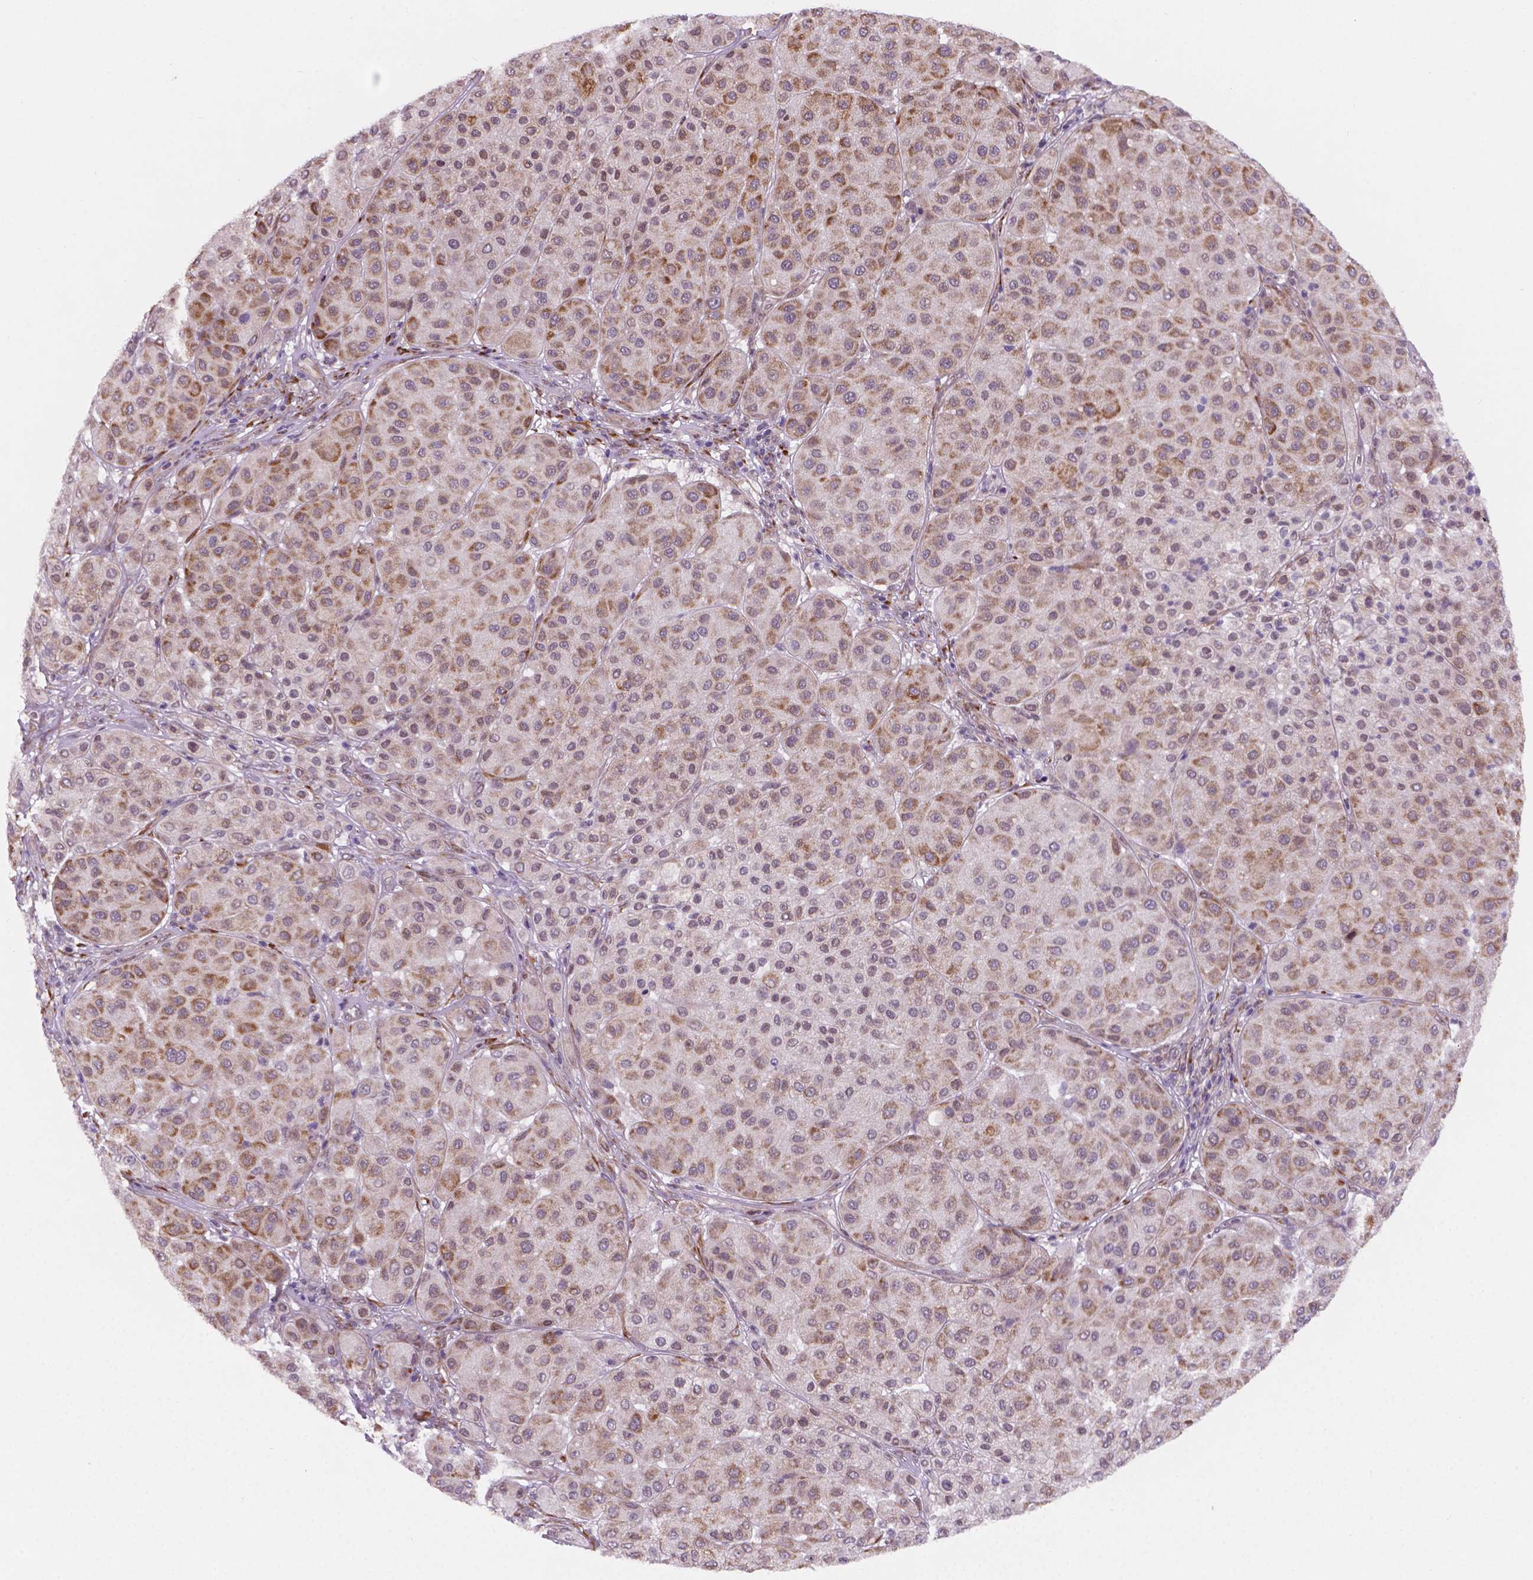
{"staining": {"intensity": "moderate", "quantity": ">75%", "location": "cytoplasmic/membranous"}, "tissue": "melanoma", "cell_type": "Tumor cells", "image_type": "cancer", "snomed": [{"axis": "morphology", "description": "Malignant melanoma, Metastatic site"}, {"axis": "topography", "description": "Smooth muscle"}], "caption": "Protein staining shows moderate cytoplasmic/membranous positivity in about >75% of tumor cells in malignant melanoma (metastatic site). The protein of interest is stained brown, and the nuclei are stained in blue (DAB (3,3'-diaminobenzidine) IHC with brightfield microscopy, high magnification).", "gene": "FNIP1", "patient": {"sex": "male", "age": 41}}